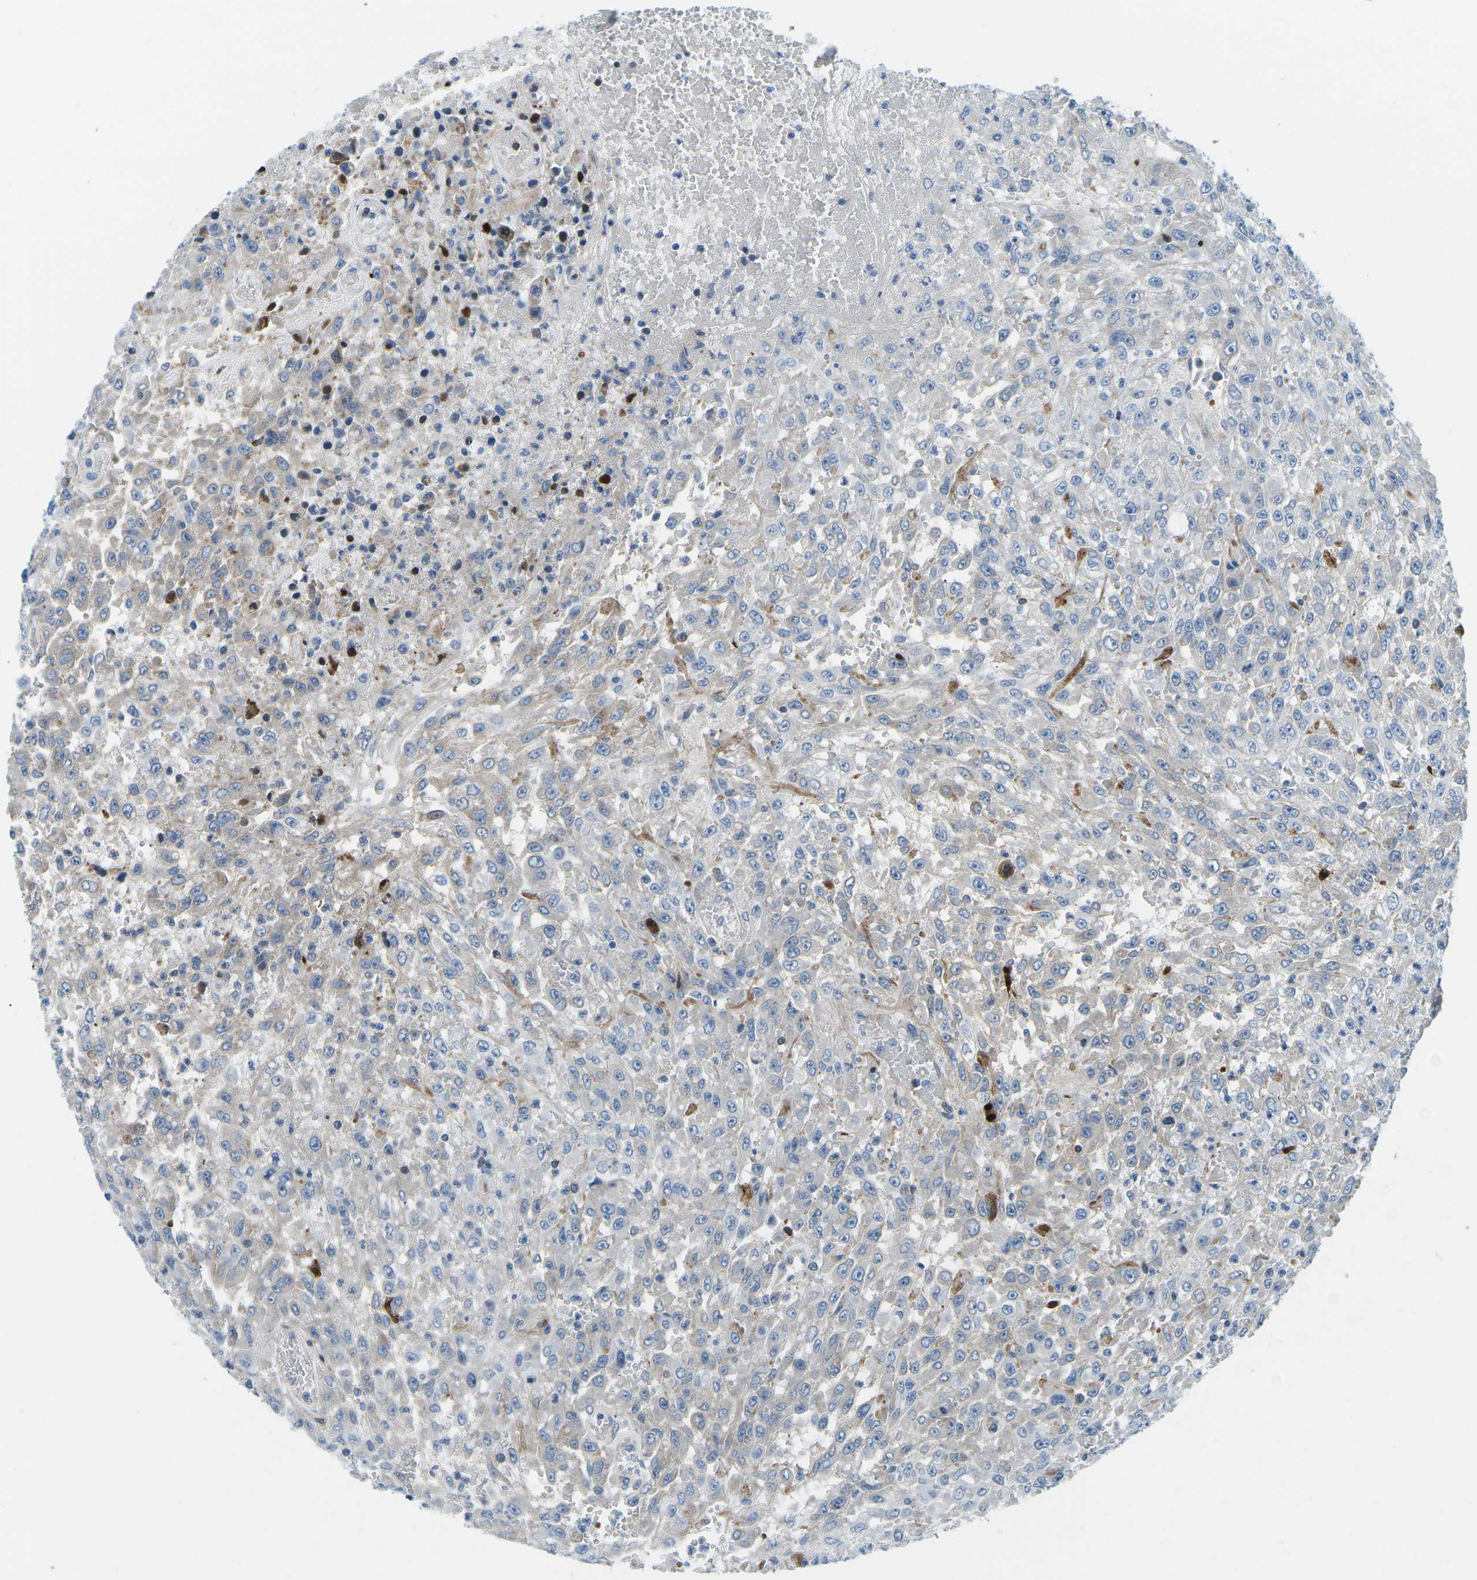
{"staining": {"intensity": "weak", "quantity": "<25%", "location": "cytoplasmic/membranous"}, "tissue": "urothelial cancer", "cell_type": "Tumor cells", "image_type": "cancer", "snomed": [{"axis": "morphology", "description": "Urothelial carcinoma, High grade"}, {"axis": "topography", "description": "Urinary bladder"}], "caption": "This is a micrograph of IHC staining of urothelial carcinoma (high-grade), which shows no staining in tumor cells.", "gene": "CFB", "patient": {"sex": "male", "age": 46}}